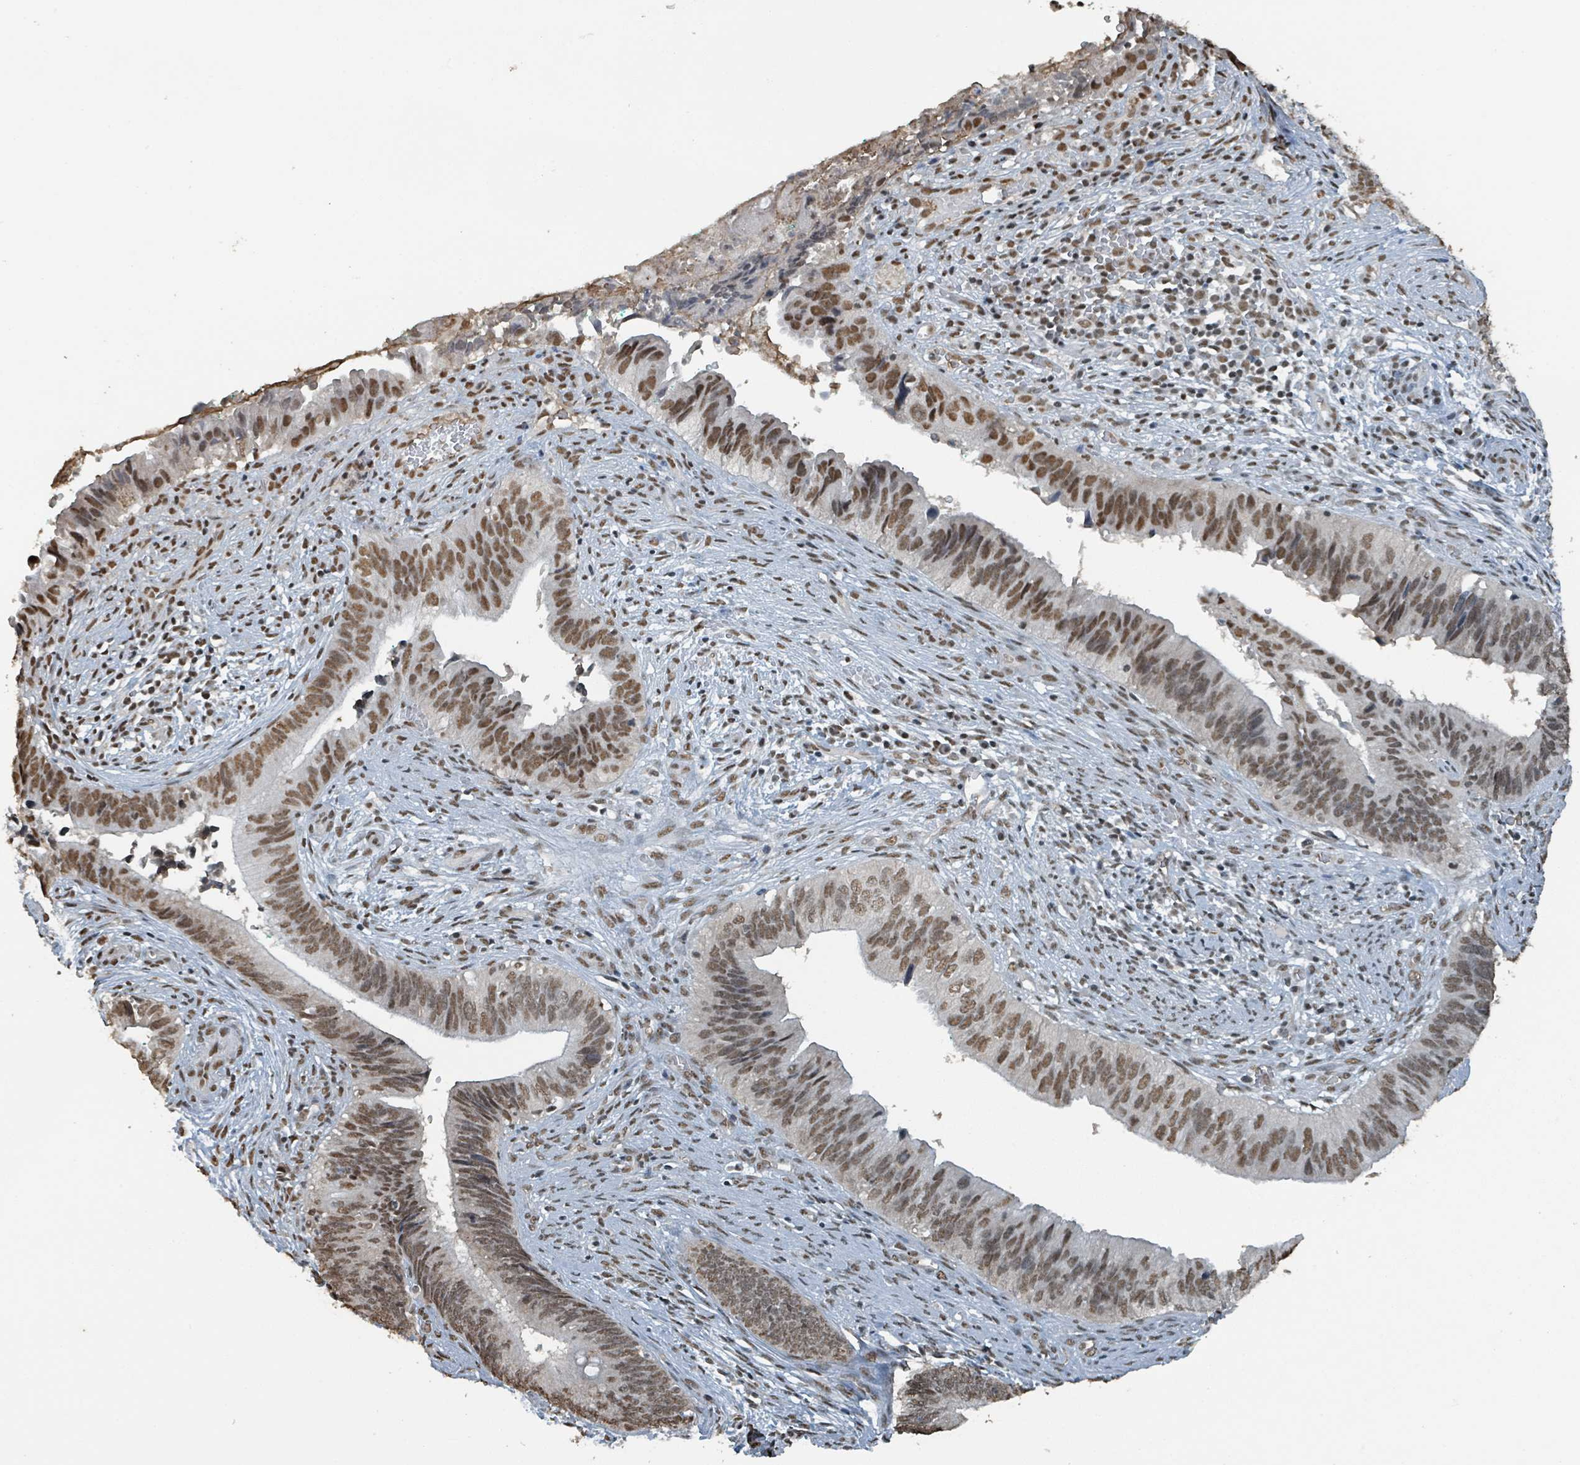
{"staining": {"intensity": "moderate", "quantity": ">75%", "location": "nuclear"}, "tissue": "cervical cancer", "cell_type": "Tumor cells", "image_type": "cancer", "snomed": [{"axis": "morphology", "description": "Adenocarcinoma, NOS"}, {"axis": "topography", "description": "Cervix"}], "caption": "Brown immunohistochemical staining in human adenocarcinoma (cervical) displays moderate nuclear staining in approximately >75% of tumor cells.", "gene": "PHIP", "patient": {"sex": "female", "age": 42}}